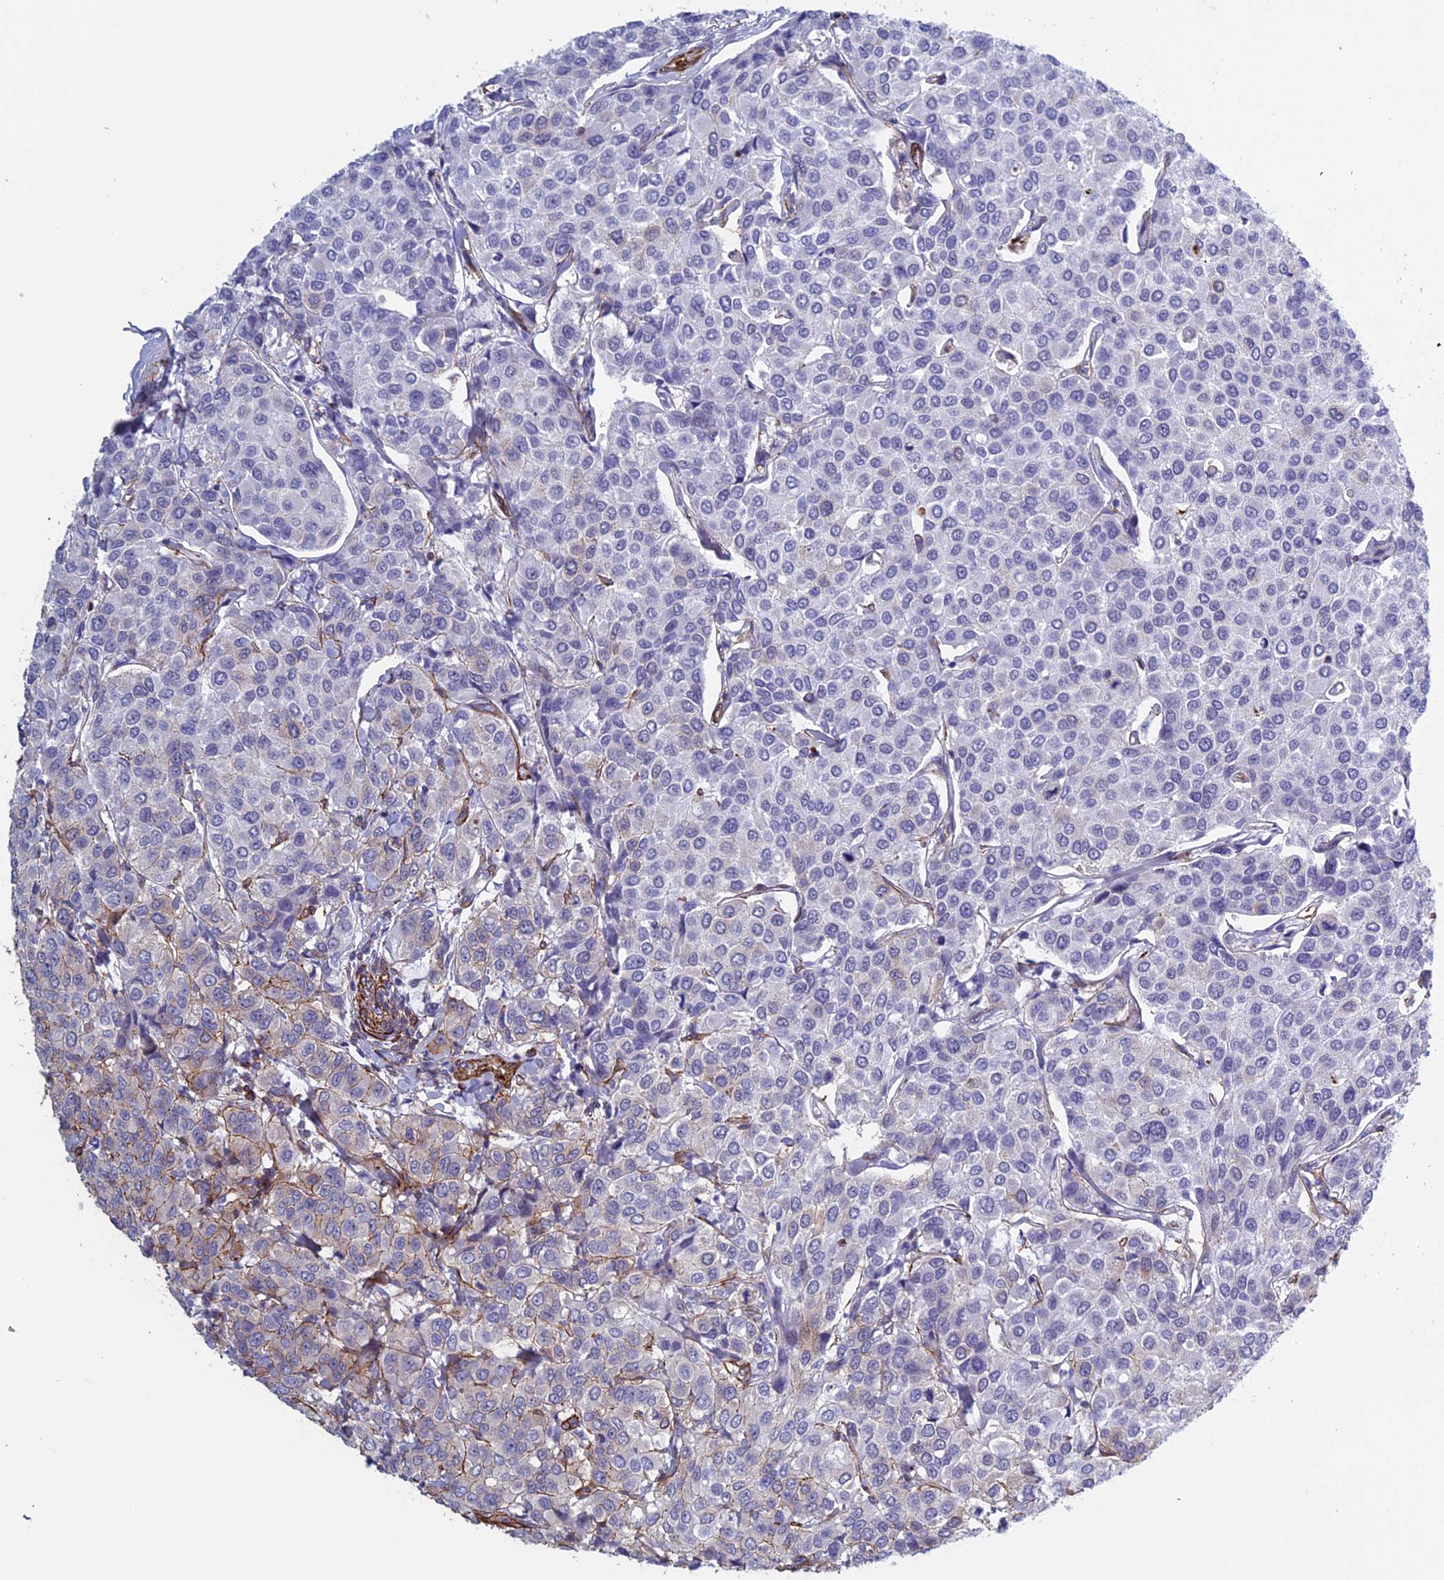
{"staining": {"intensity": "moderate", "quantity": "<25%", "location": "cytoplasmic/membranous"}, "tissue": "breast cancer", "cell_type": "Tumor cells", "image_type": "cancer", "snomed": [{"axis": "morphology", "description": "Duct carcinoma"}, {"axis": "topography", "description": "Breast"}], "caption": "Invasive ductal carcinoma (breast) stained for a protein (brown) displays moderate cytoplasmic/membranous positive staining in about <25% of tumor cells.", "gene": "ANGPTL2", "patient": {"sex": "female", "age": 55}}